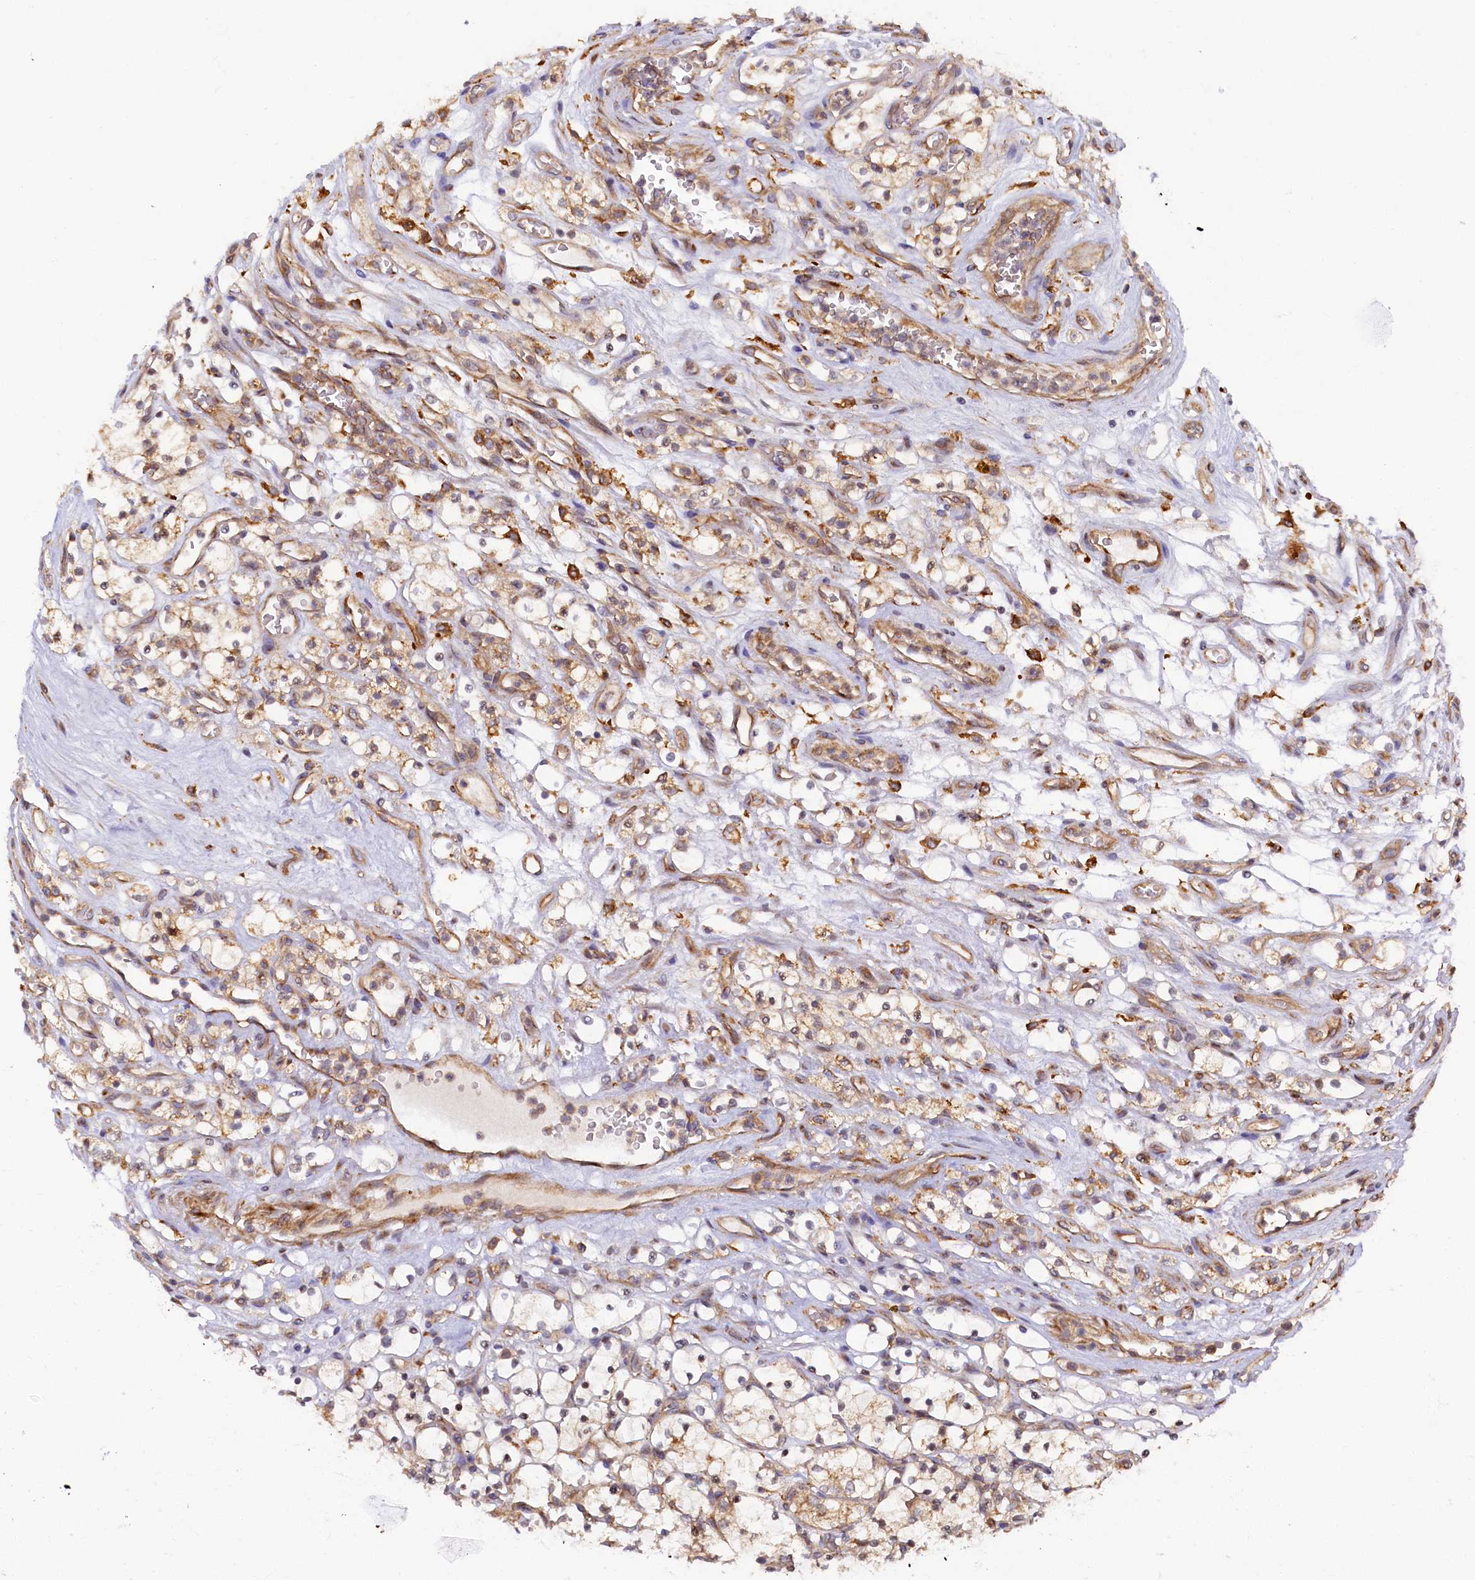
{"staining": {"intensity": "weak", "quantity": "25%-75%", "location": "cytoplasmic/membranous"}, "tissue": "renal cancer", "cell_type": "Tumor cells", "image_type": "cancer", "snomed": [{"axis": "morphology", "description": "Adenocarcinoma, NOS"}, {"axis": "topography", "description": "Kidney"}], "caption": "This micrograph shows renal cancer stained with immunohistochemistry (IHC) to label a protein in brown. The cytoplasmic/membranous of tumor cells show weak positivity for the protein. Nuclei are counter-stained blue.", "gene": "STX12", "patient": {"sex": "female", "age": 69}}